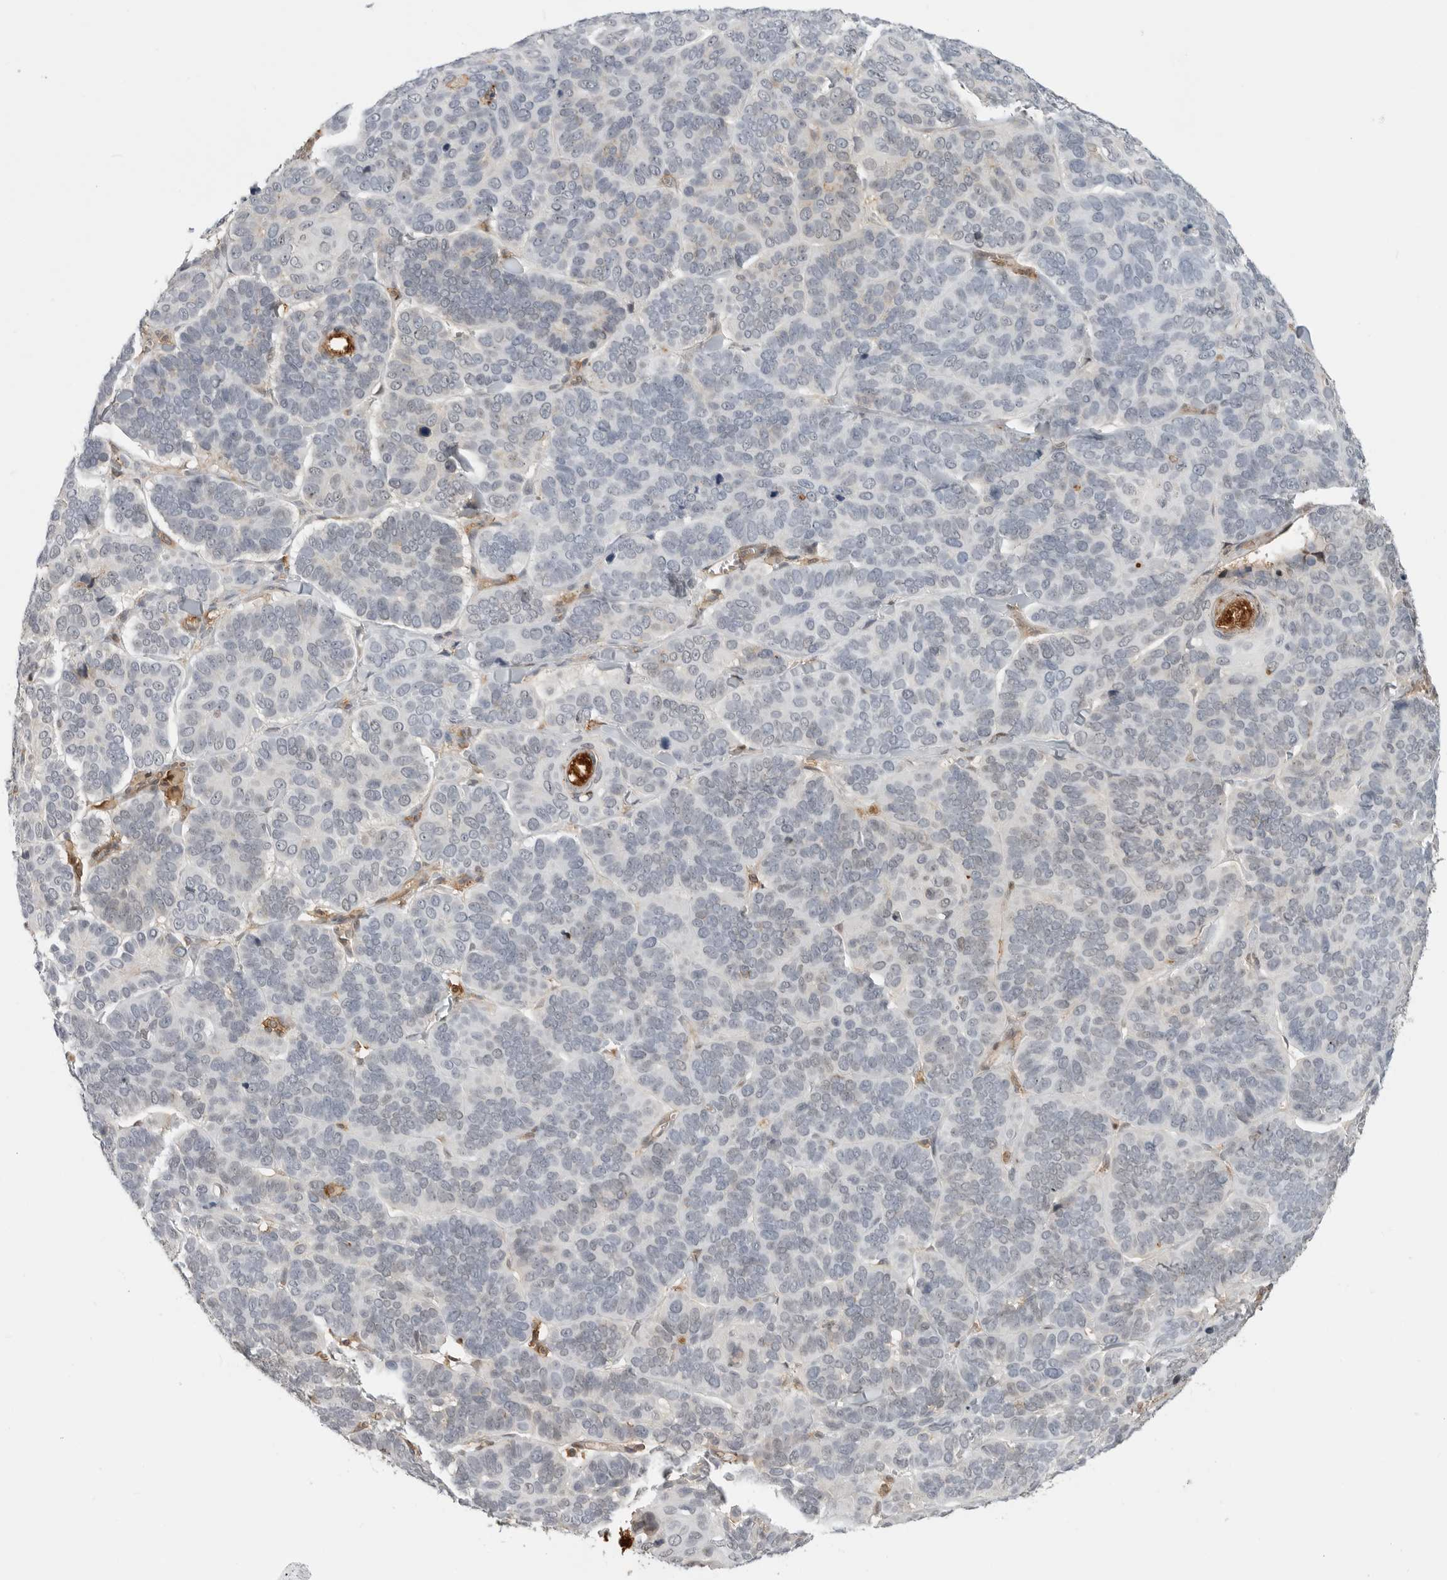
{"staining": {"intensity": "negative", "quantity": "none", "location": "none"}, "tissue": "skin cancer", "cell_type": "Tumor cells", "image_type": "cancer", "snomed": [{"axis": "morphology", "description": "Basal cell carcinoma"}, {"axis": "topography", "description": "Skin"}], "caption": "Immunohistochemical staining of human skin cancer (basal cell carcinoma) displays no significant staining in tumor cells. Nuclei are stained in blue.", "gene": "ANXA11", "patient": {"sex": "male", "age": 62}}